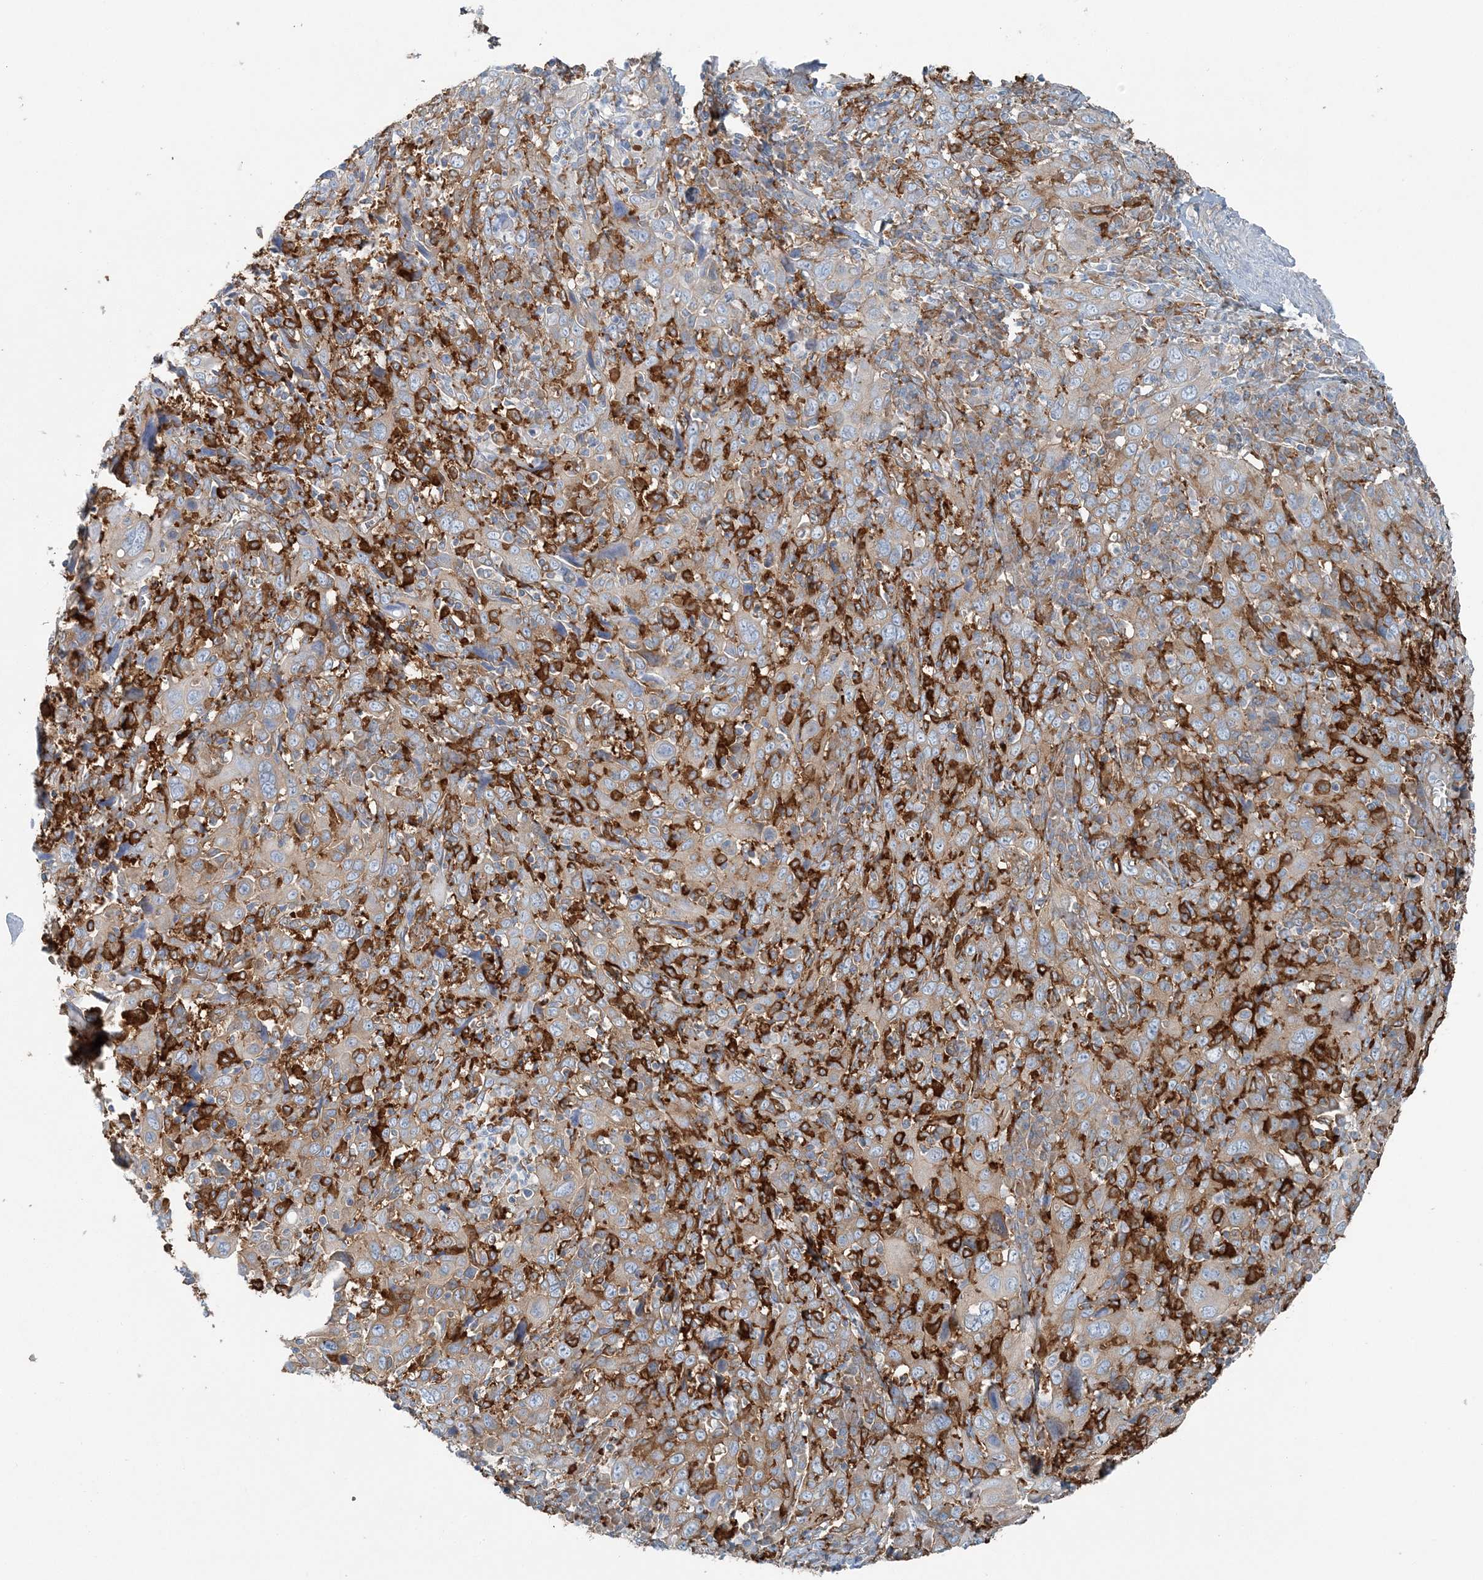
{"staining": {"intensity": "moderate", "quantity": "25%-75%", "location": "cytoplasmic/membranous"}, "tissue": "cervical cancer", "cell_type": "Tumor cells", "image_type": "cancer", "snomed": [{"axis": "morphology", "description": "Squamous cell carcinoma, NOS"}, {"axis": "topography", "description": "Cervix"}], "caption": "A brown stain highlights moderate cytoplasmic/membranous positivity of a protein in human cervical cancer (squamous cell carcinoma) tumor cells.", "gene": "SNX2", "patient": {"sex": "female", "age": 46}}